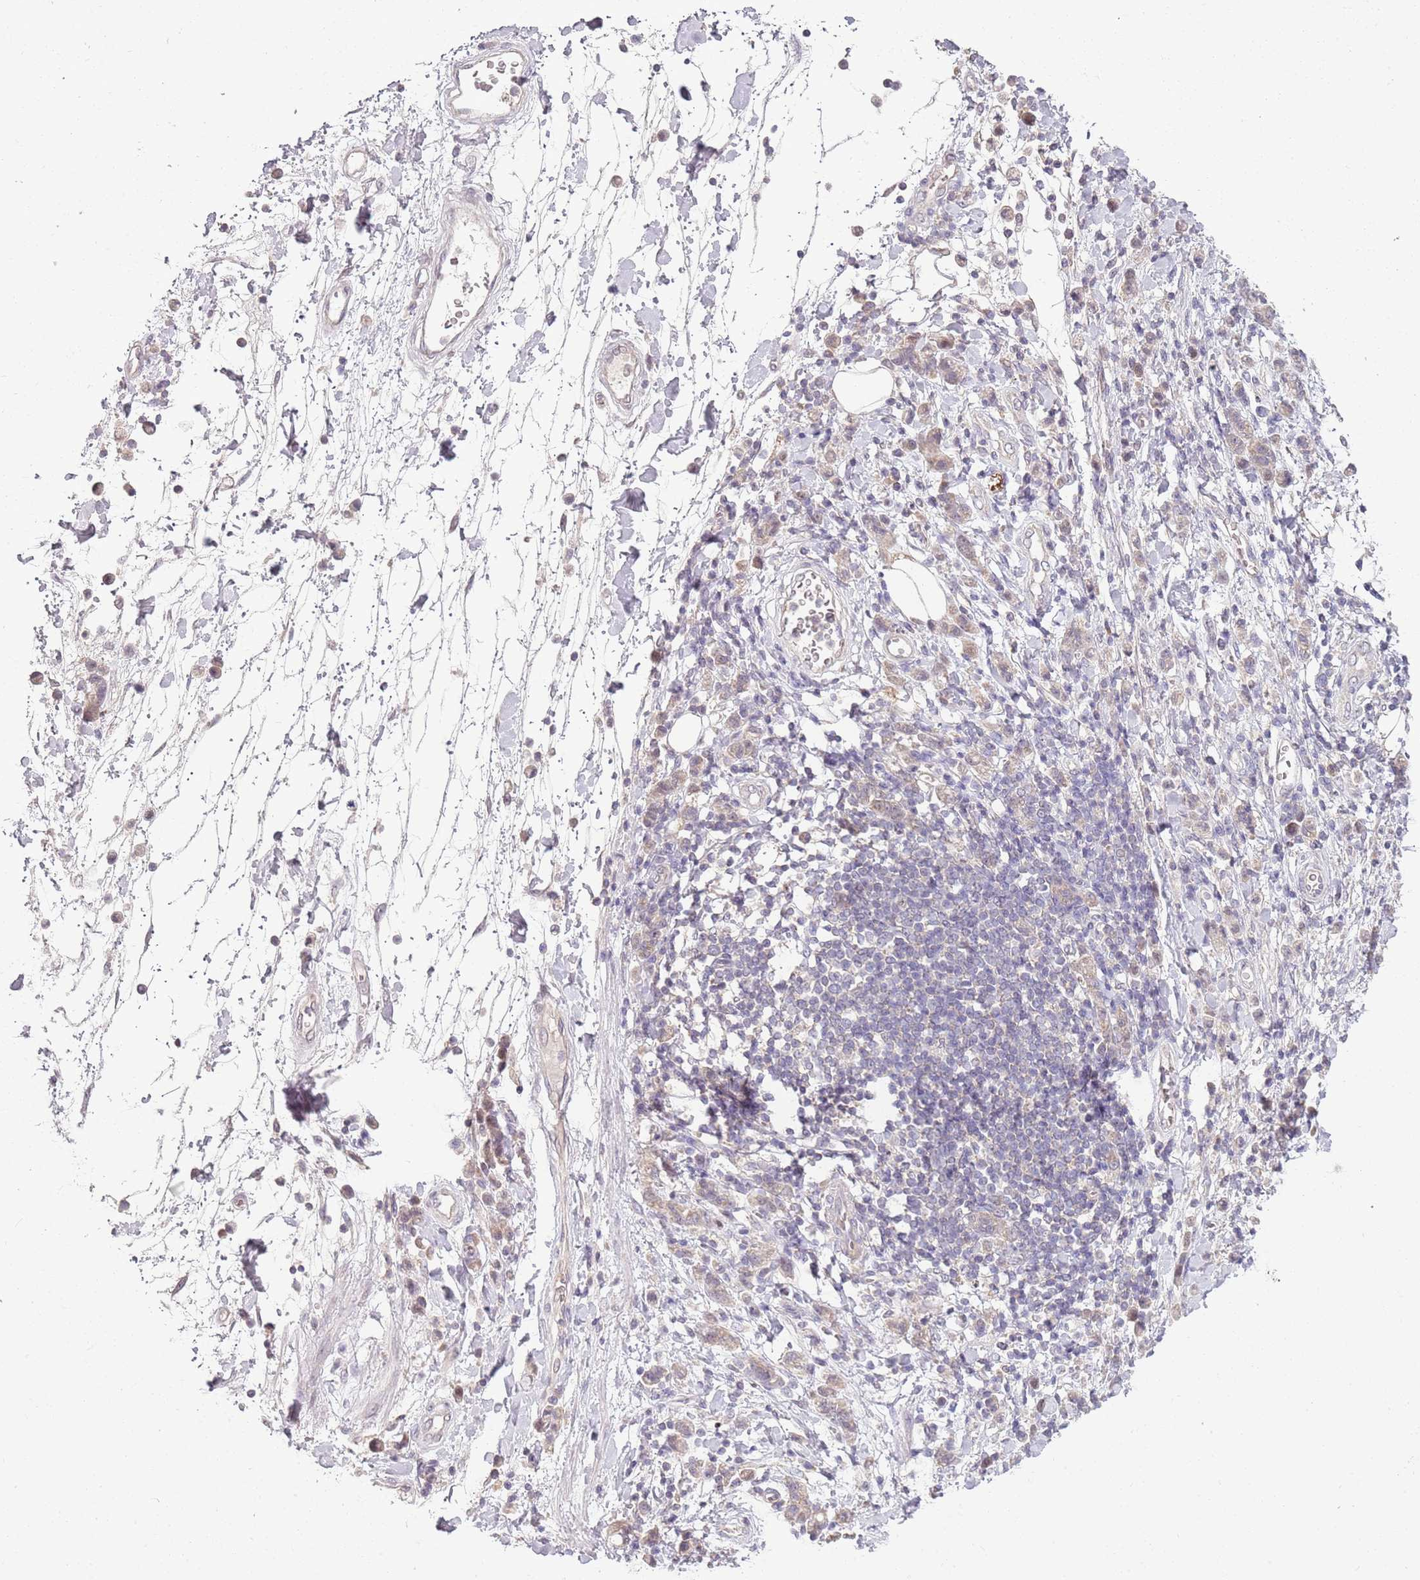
{"staining": {"intensity": "weak", "quantity": "25%-75%", "location": "cytoplasmic/membranous"}, "tissue": "stomach cancer", "cell_type": "Tumor cells", "image_type": "cancer", "snomed": [{"axis": "morphology", "description": "Adenocarcinoma, NOS"}, {"axis": "topography", "description": "Stomach"}], "caption": "An image showing weak cytoplasmic/membranous positivity in approximately 25%-75% of tumor cells in stomach adenocarcinoma, as visualized by brown immunohistochemical staining.", "gene": "TEKT4", "patient": {"sex": "male", "age": 77}}